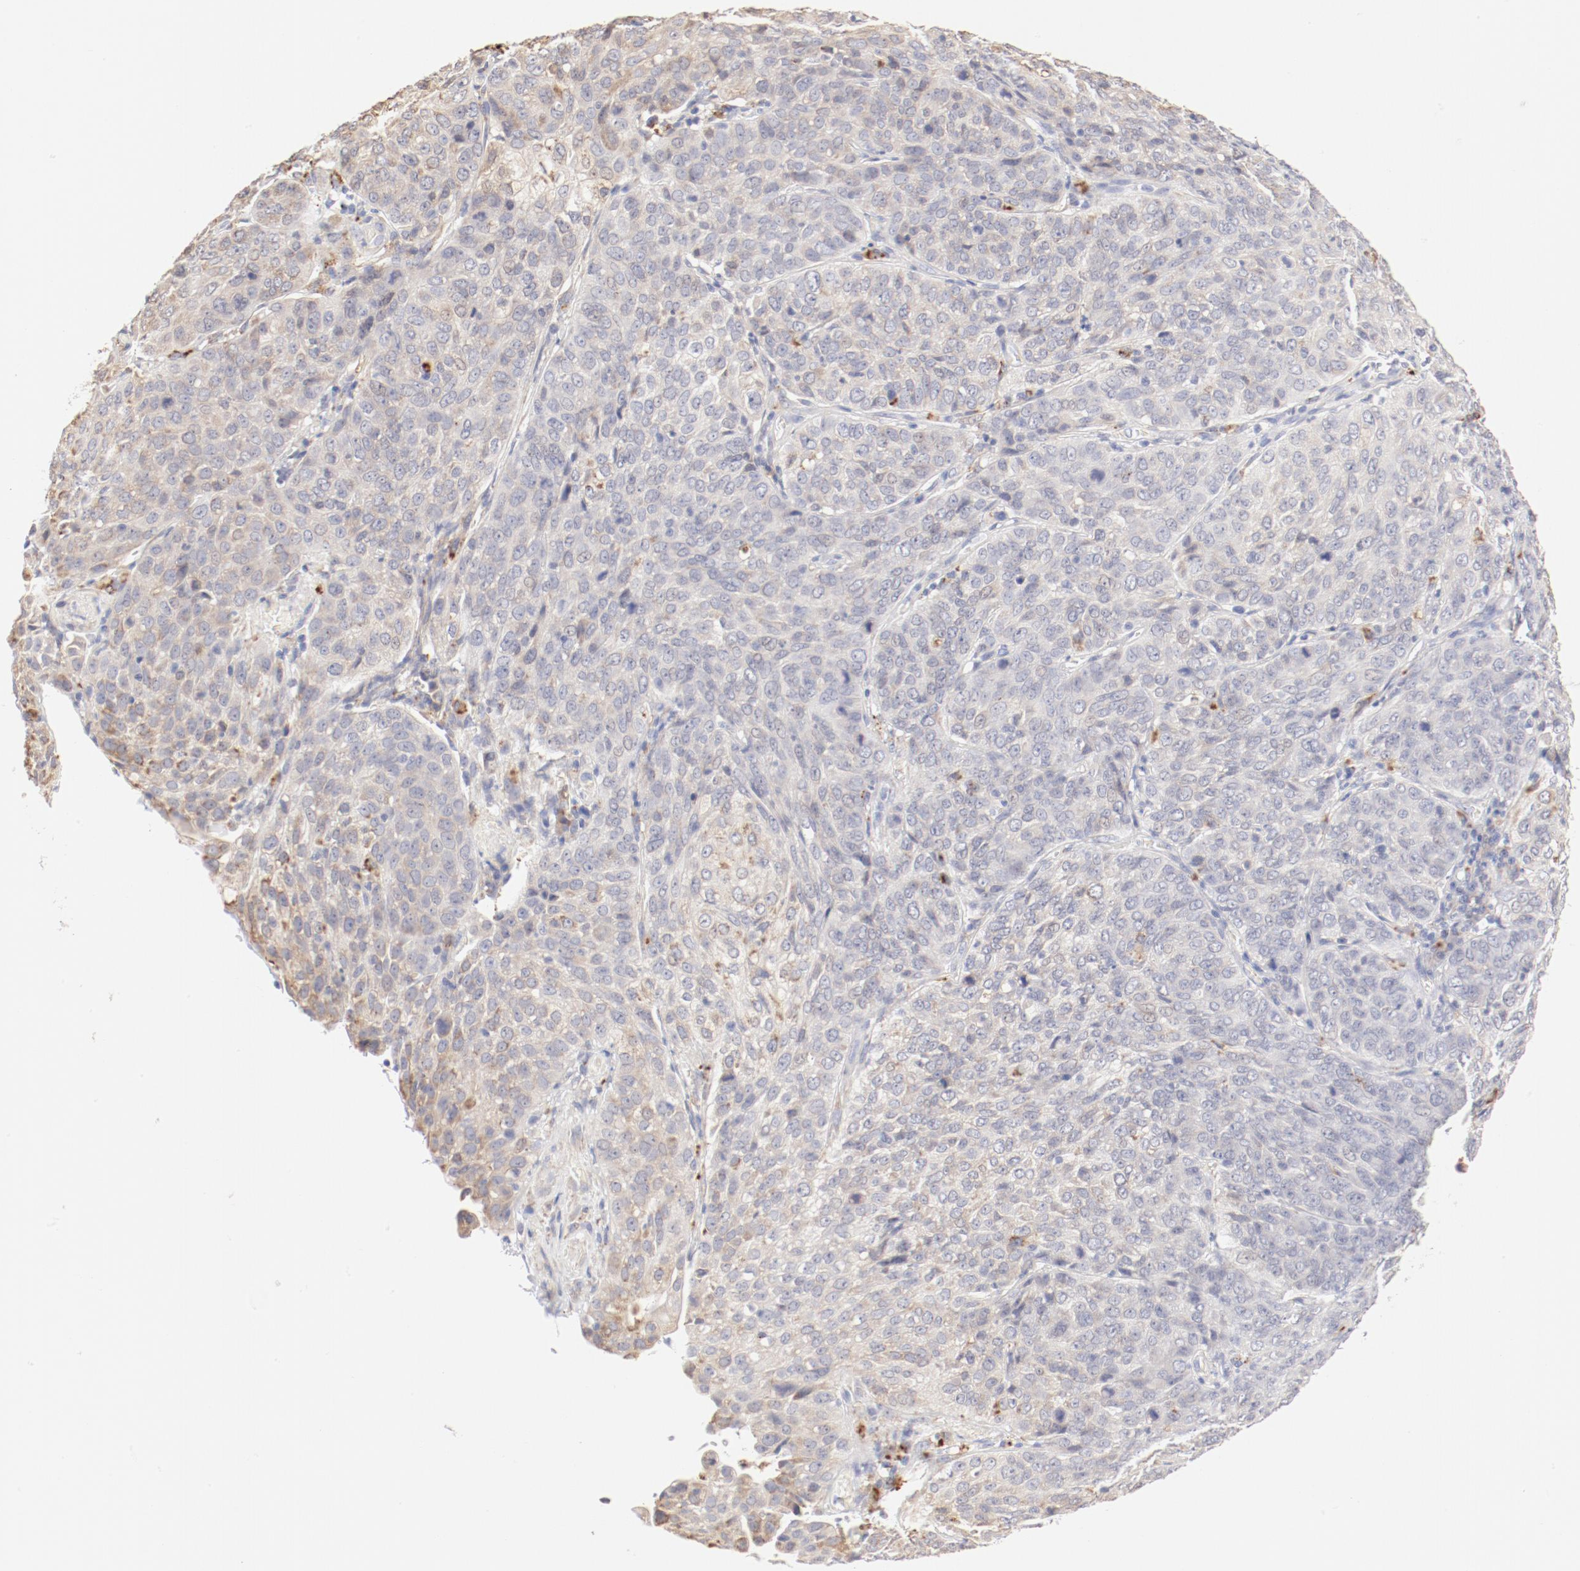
{"staining": {"intensity": "weak", "quantity": "<25%", "location": "cytoplasmic/membranous"}, "tissue": "cervical cancer", "cell_type": "Tumor cells", "image_type": "cancer", "snomed": [{"axis": "morphology", "description": "Squamous cell carcinoma, NOS"}, {"axis": "topography", "description": "Cervix"}], "caption": "Cervical cancer stained for a protein using IHC shows no expression tumor cells.", "gene": "CTSH", "patient": {"sex": "female", "age": 38}}